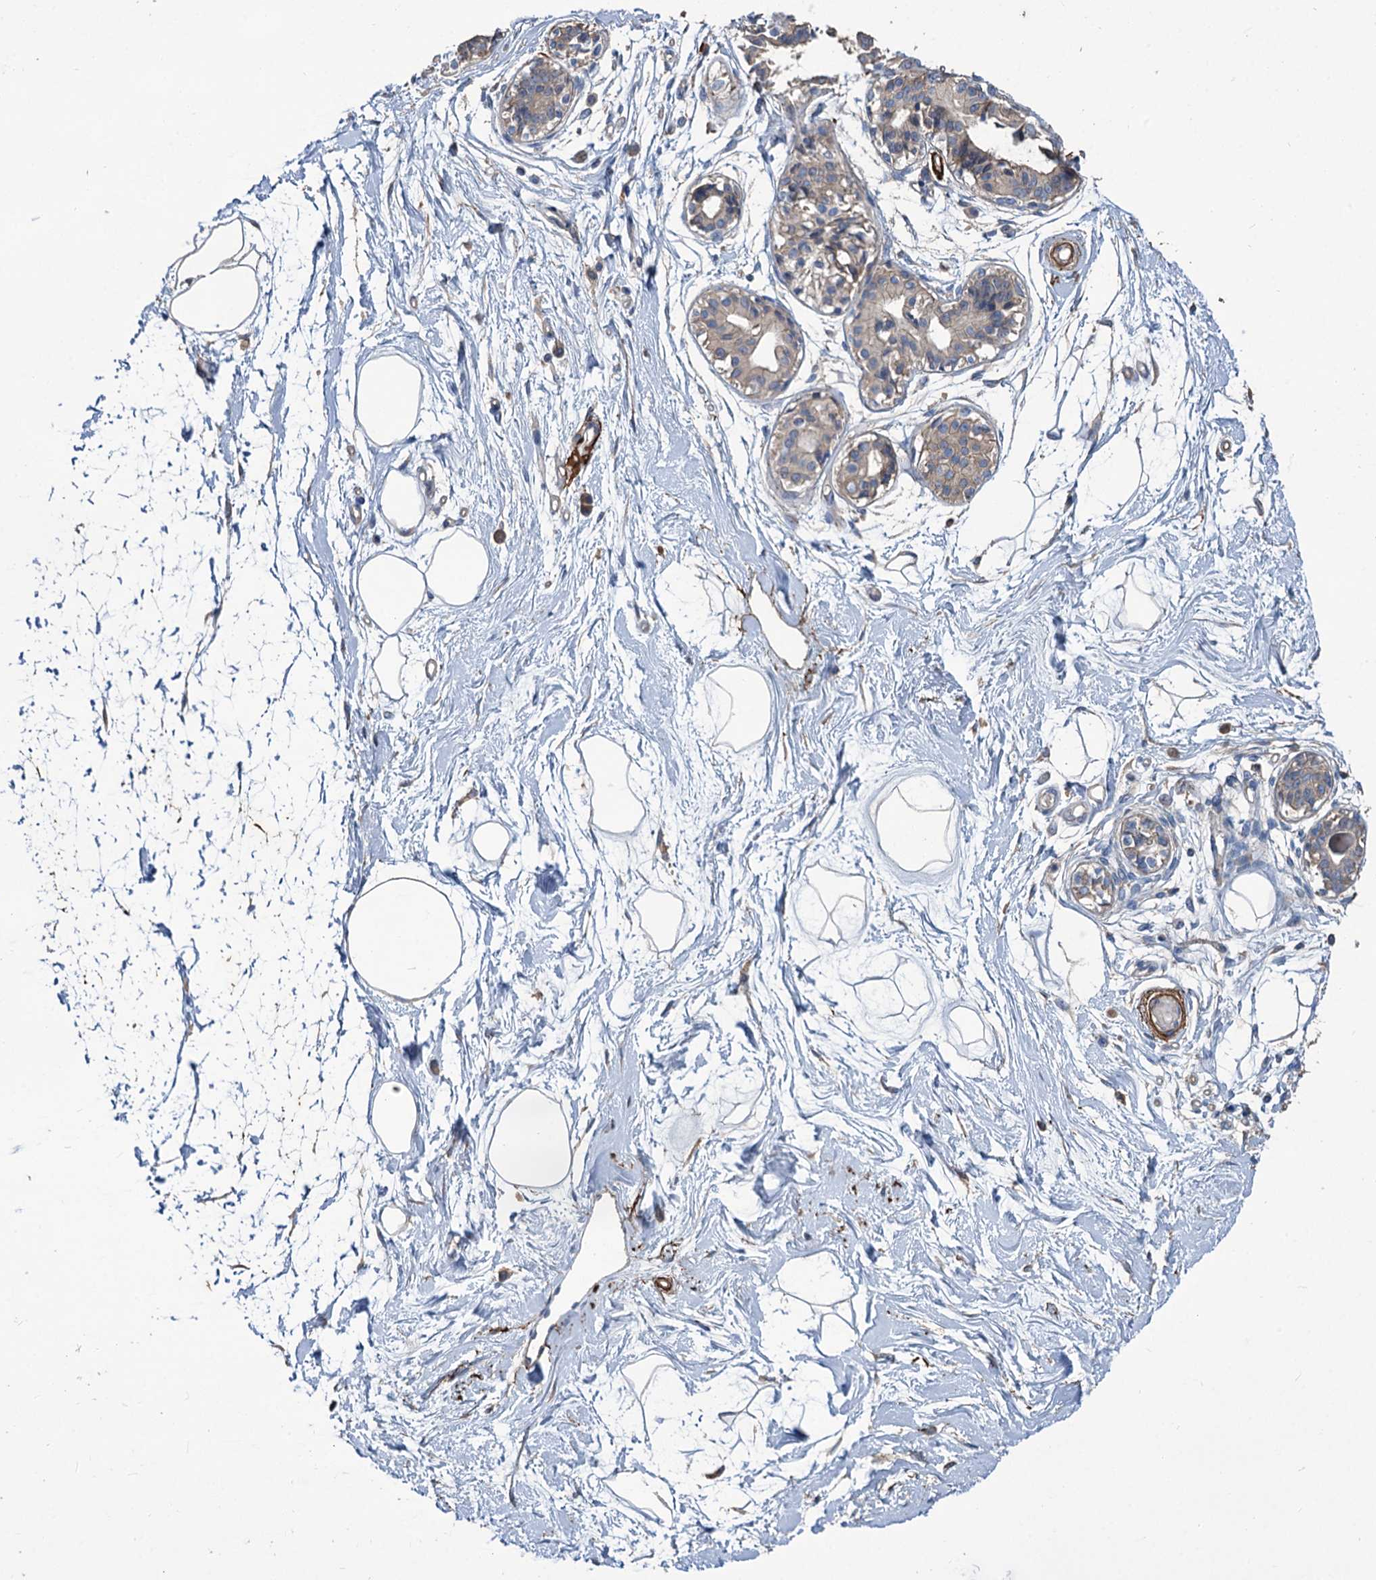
{"staining": {"intensity": "negative", "quantity": "none", "location": "none"}, "tissue": "breast", "cell_type": "Adipocytes", "image_type": "normal", "snomed": [{"axis": "morphology", "description": "Normal tissue, NOS"}, {"axis": "topography", "description": "Breast"}], "caption": "The immunohistochemistry micrograph has no significant expression in adipocytes of breast. (DAB (3,3'-diaminobenzidine) IHC, high magnification).", "gene": "URAD", "patient": {"sex": "female", "age": 45}}